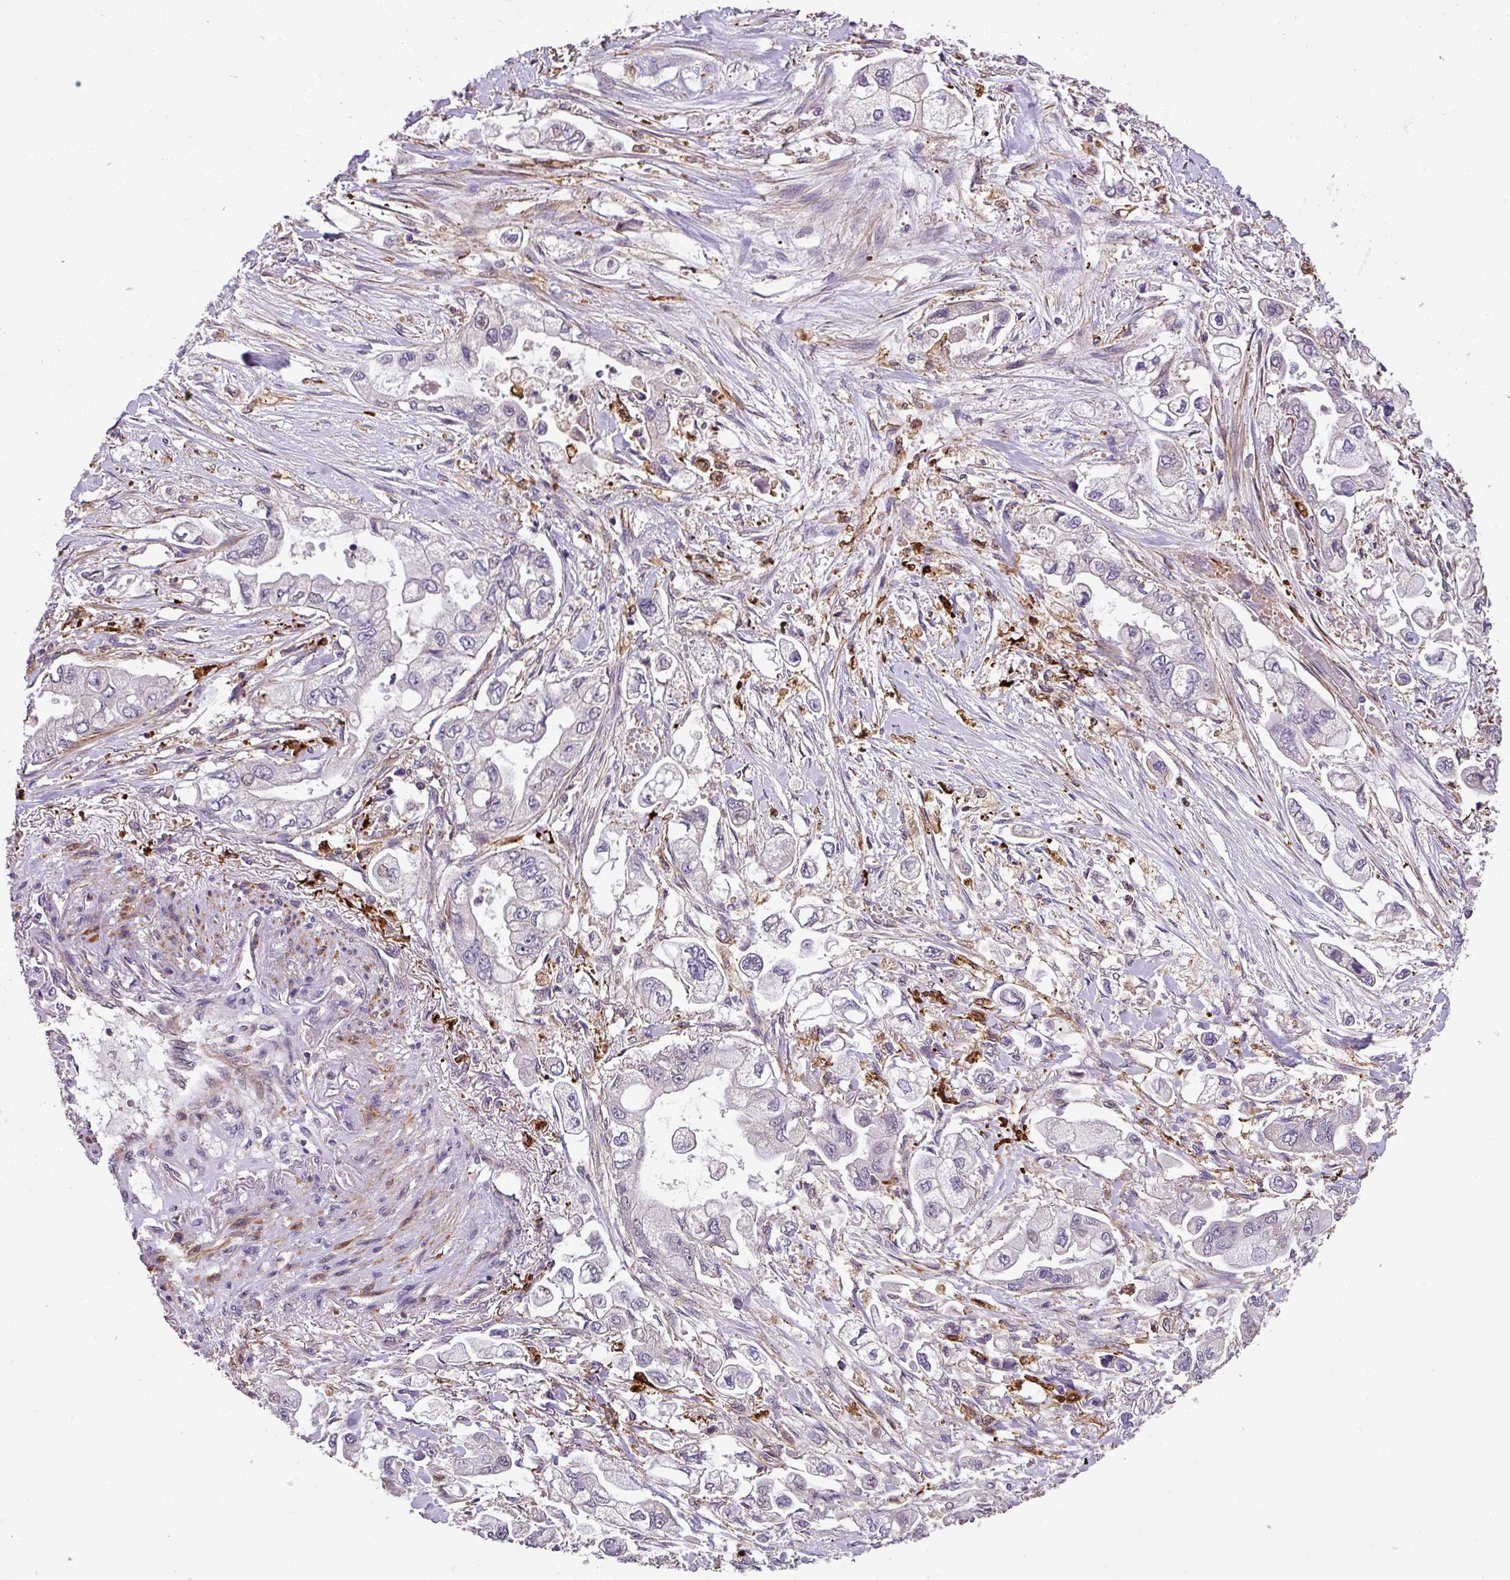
{"staining": {"intensity": "negative", "quantity": "none", "location": "none"}, "tissue": "stomach cancer", "cell_type": "Tumor cells", "image_type": "cancer", "snomed": [{"axis": "morphology", "description": "Adenocarcinoma, NOS"}, {"axis": "topography", "description": "Stomach"}], "caption": "This image is of stomach adenocarcinoma stained with IHC to label a protein in brown with the nuclei are counter-stained blue. There is no staining in tumor cells.", "gene": "CASS4", "patient": {"sex": "male", "age": 62}}